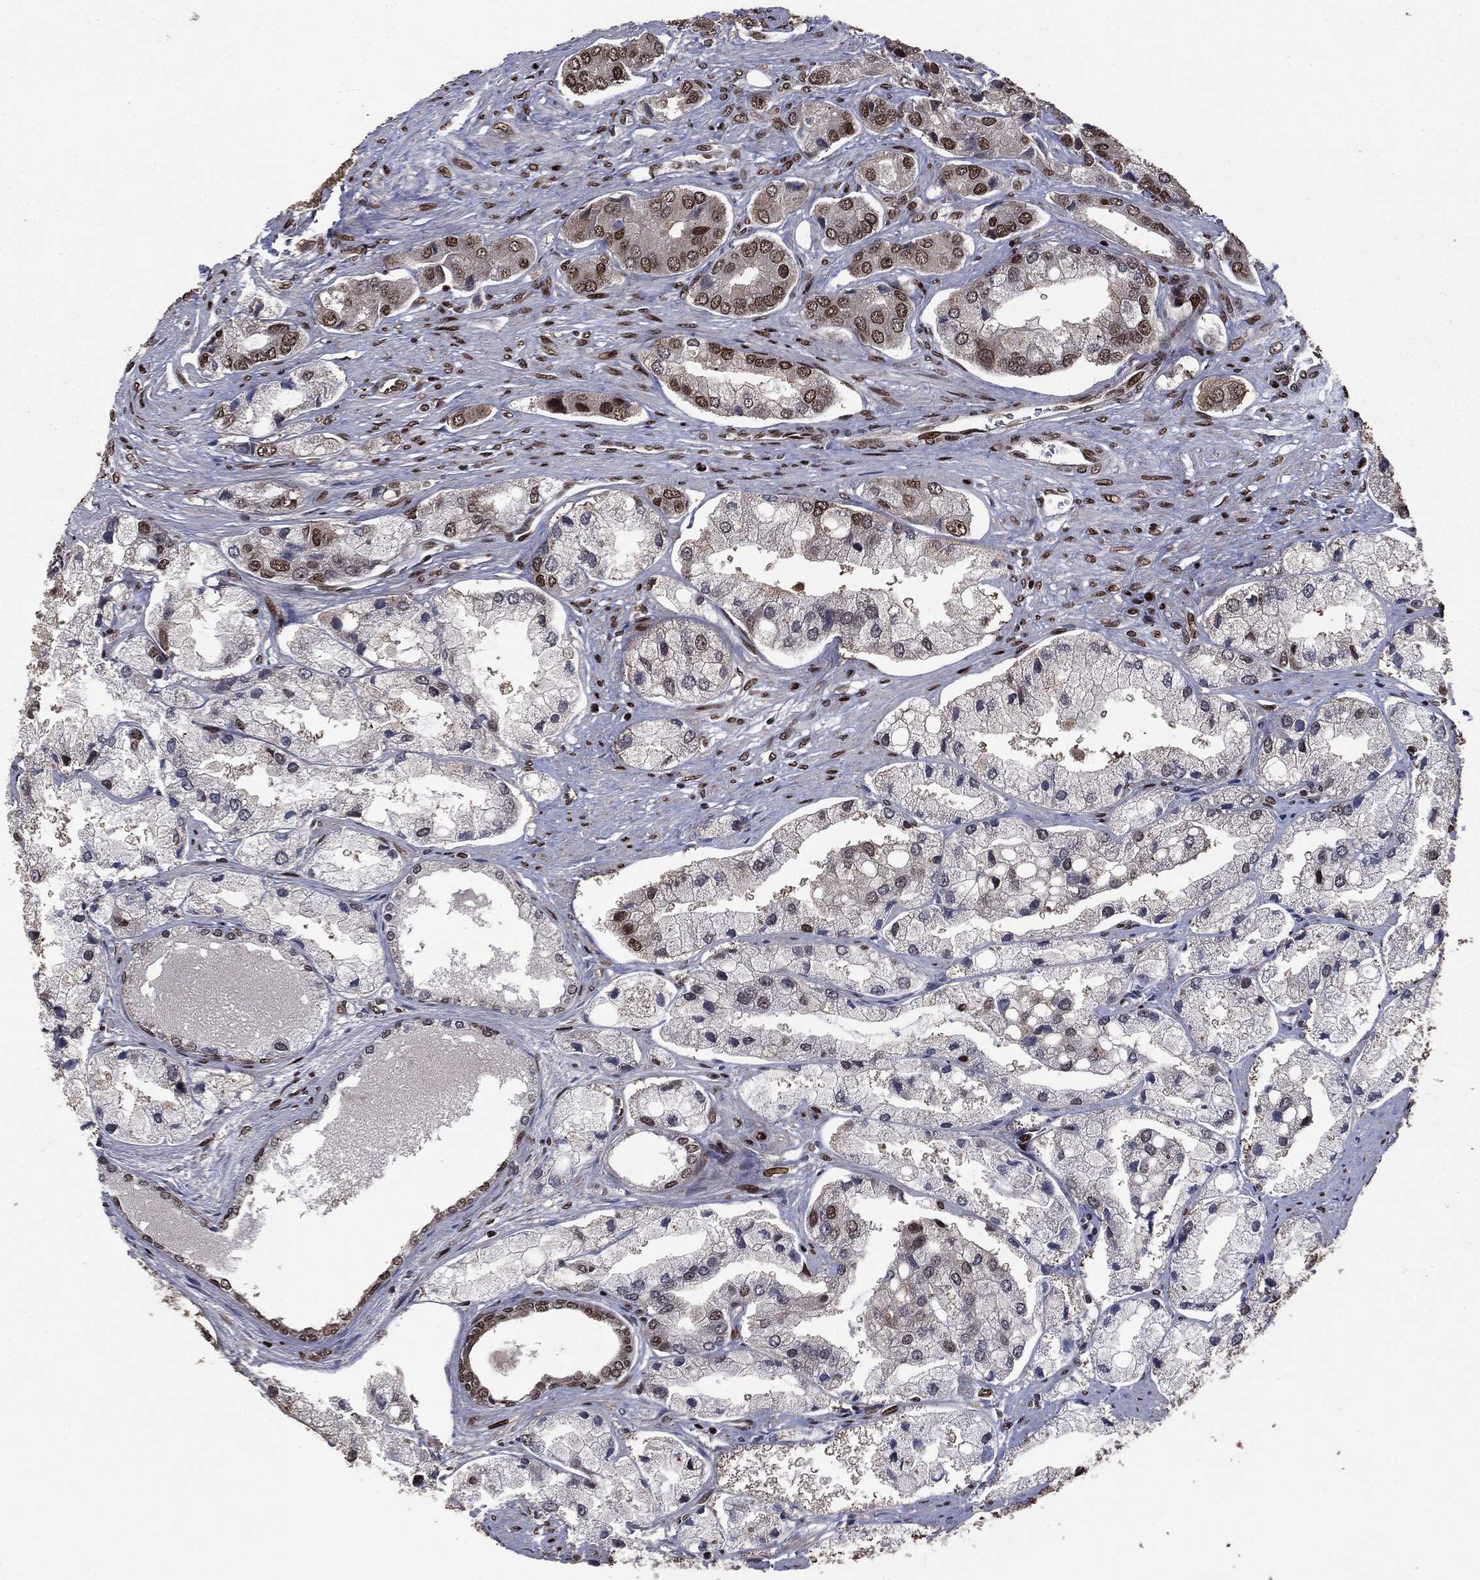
{"staining": {"intensity": "strong", "quantity": "25%-75%", "location": "nuclear"}, "tissue": "prostate cancer", "cell_type": "Tumor cells", "image_type": "cancer", "snomed": [{"axis": "morphology", "description": "Adenocarcinoma, Low grade"}, {"axis": "topography", "description": "Prostate"}], "caption": "Prostate adenocarcinoma (low-grade) tissue reveals strong nuclear expression in approximately 25%-75% of tumor cells, visualized by immunohistochemistry.", "gene": "DVL2", "patient": {"sex": "male", "age": 69}}